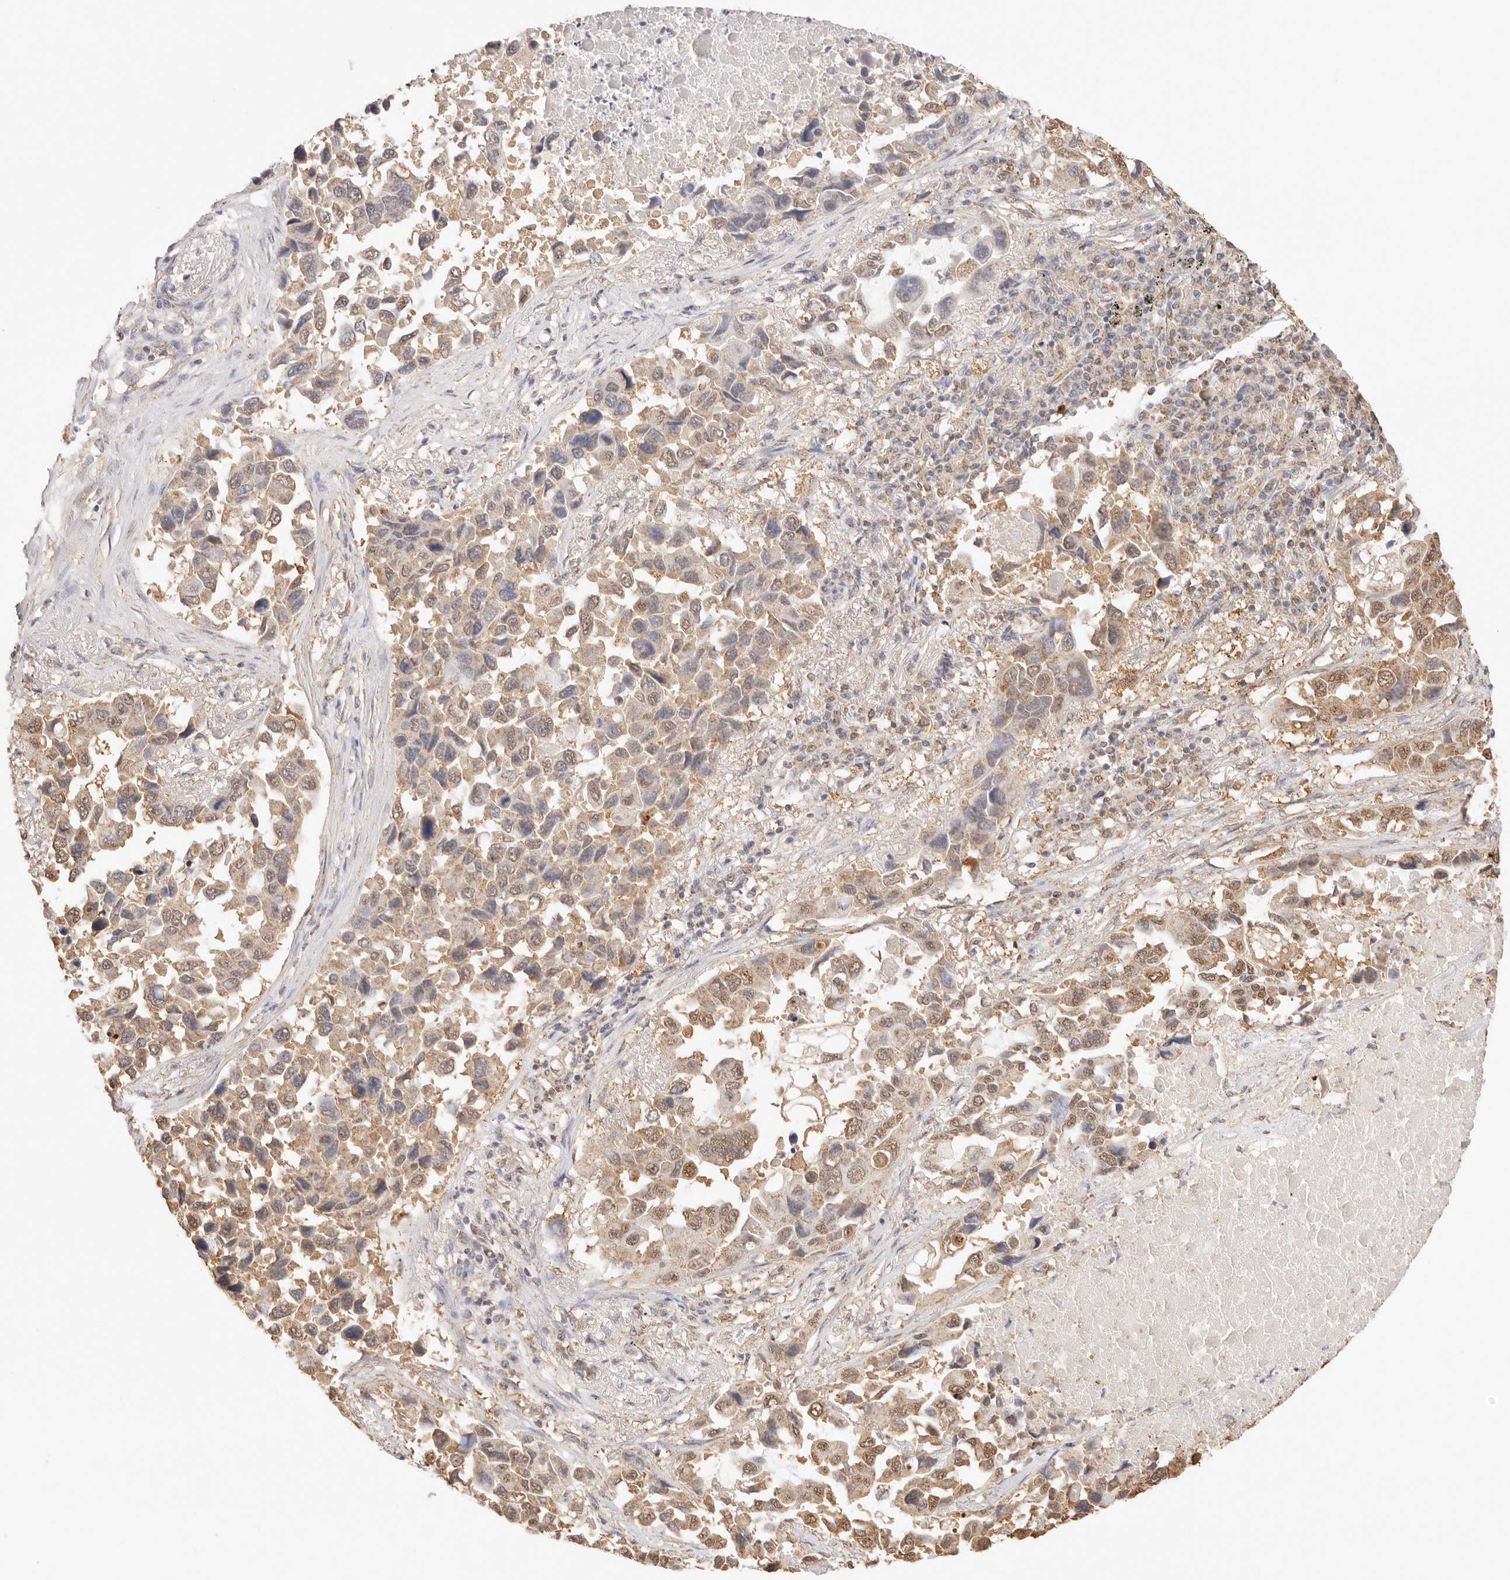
{"staining": {"intensity": "weak", "quantity": ">75%", "location": "cytoplasmic/membranous,nuclear"}, "tissue": "lung cancer", "cell_type": "Tumor cells", "image_type": "cancer", "snomed": [{"axis": "morphology", "description": "Adenocarcinoma, NOS"}, {"axis": "topography", "description": "Lung"}], "caption": "Tumor cells display low levels of weak cytoplasmic/membranous and nuclear expression in approximately >75% of cells in human lung cancer (adenocarcinoma). Nuclei are stained in blue.", "gene": "IL1R2", "patient": {"sex": "male", "age": 64}}